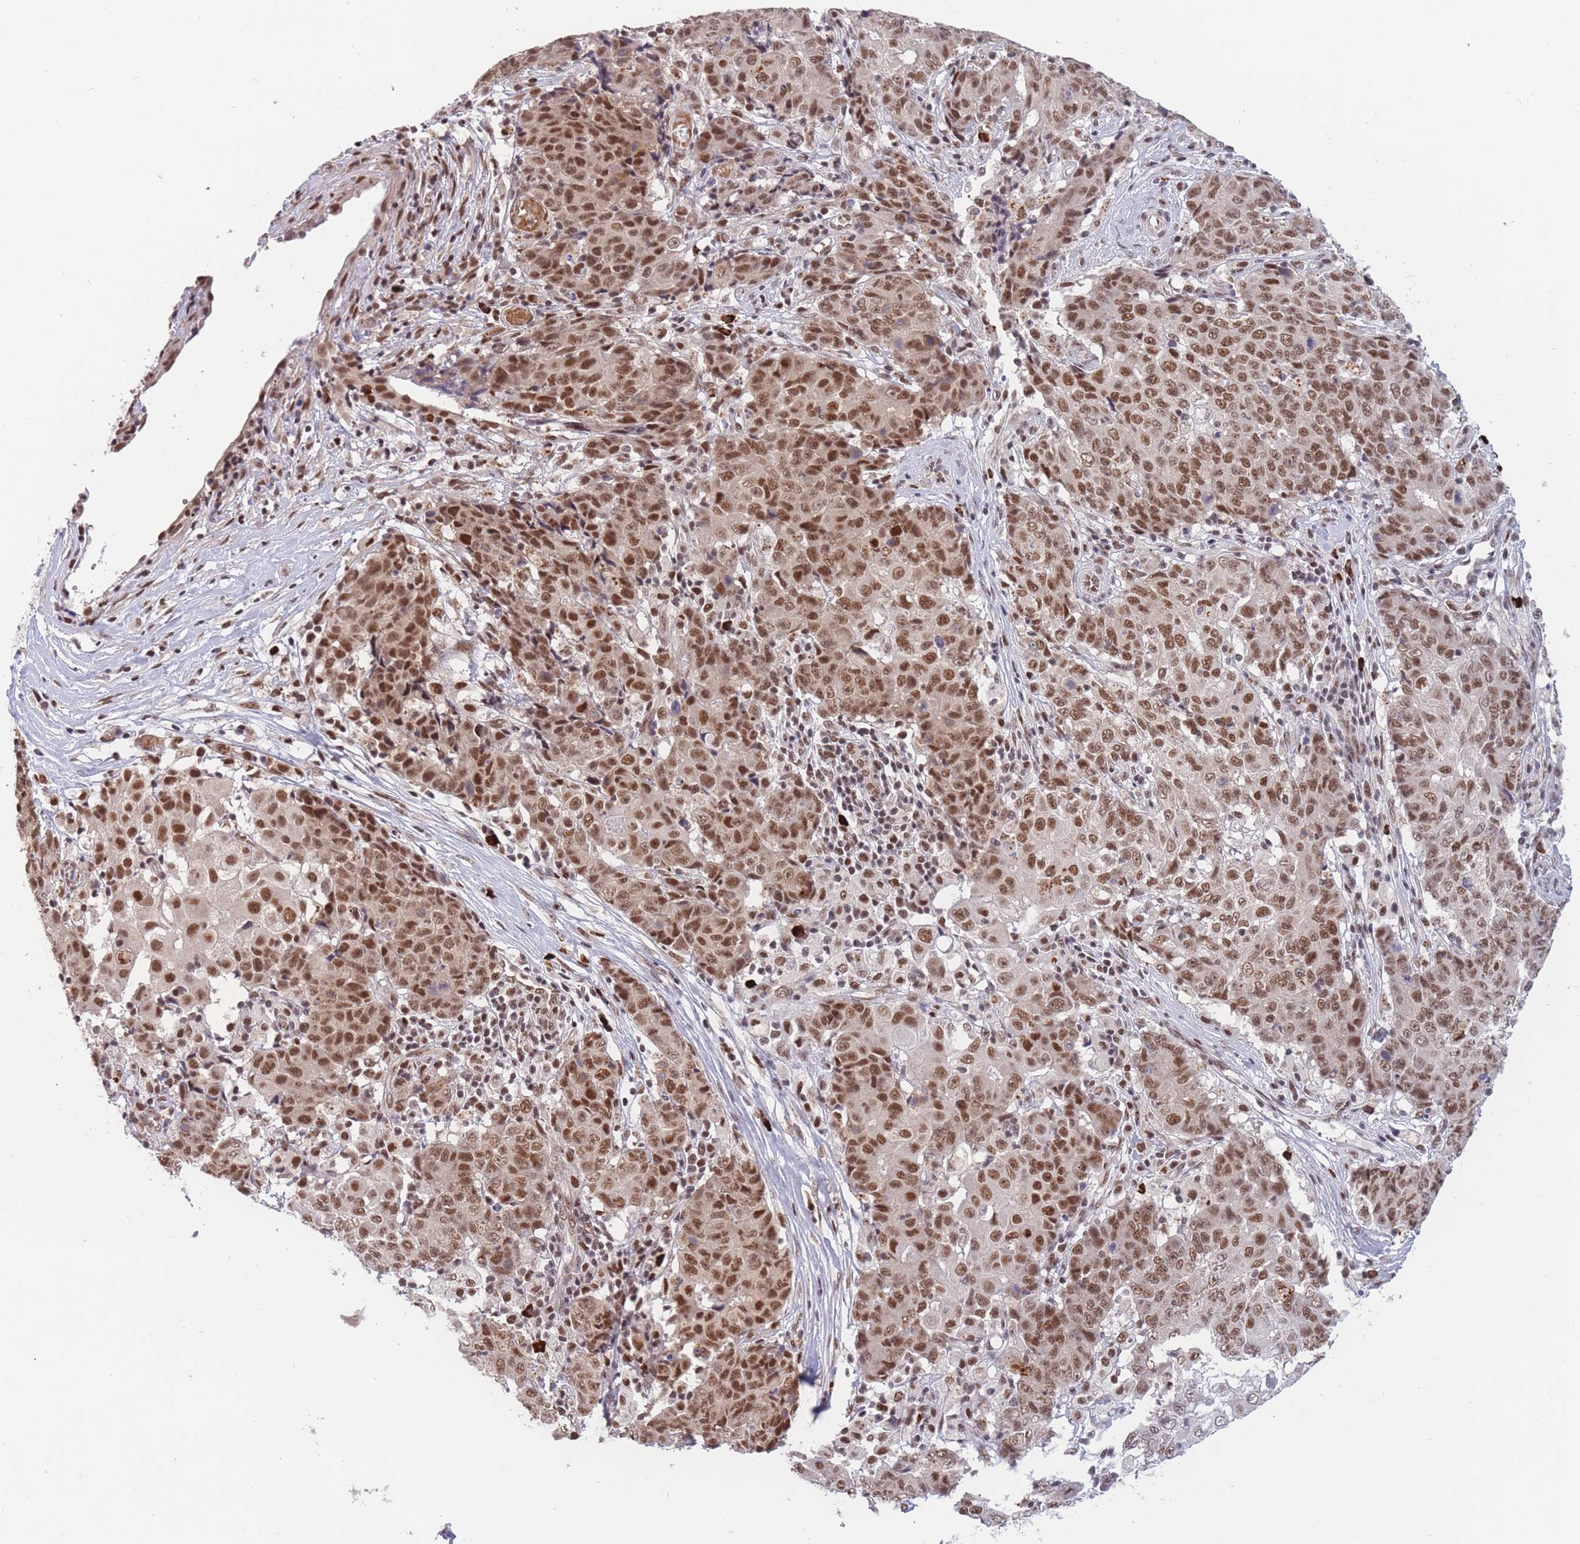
{"staining": {"intensity": "moderate", "quantity": ">75%", "location": "nuclear"}, "tissue": "ovarian cancer", "cell_type": "Tumor cells", "image_type": "cancer", "snomed": [{"axis": "morphology", "description": "Carcinoma, endometroid"}, {"axis": "topography", "description": "Ovary"}], "caption": "IHC (DAB) staining of human ovarian cancer (endometroid carcinoma) exhibits moderate nuclear protein expression in about >75% of tumor cells.", "gene": "SMAD9", "patient": {"sex": "female", "age": 42}}